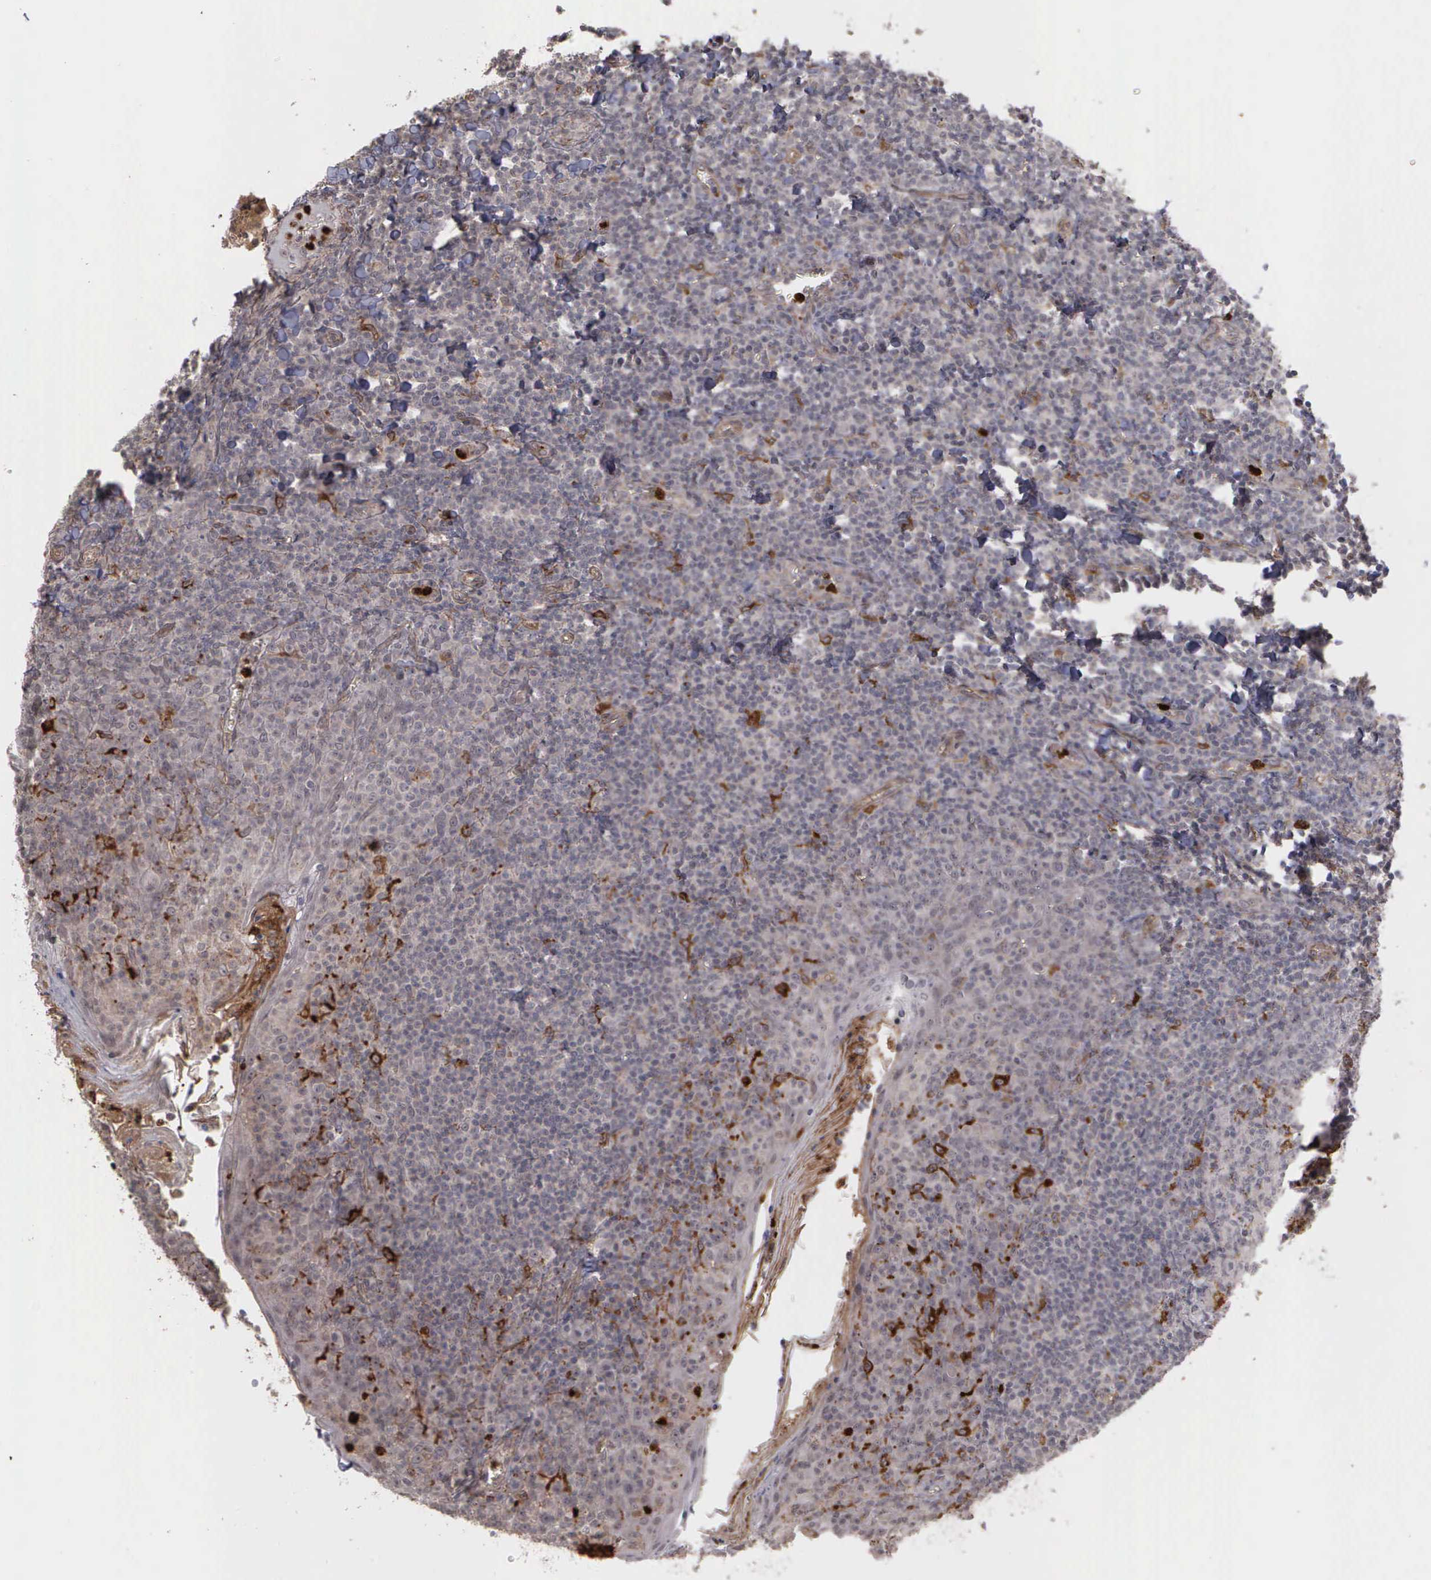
{"staining": {"intensity": "negative", "quantity": "none", "location": "none"}, "tissue": "tonsil", "cell_type": "Germinal center cells", "image_type": "normal", "snomed": [{"axis": "morphology", "description": "Normal tissue, NOS"}, {"axis": "topography", "description": "Tonsil"}], "caption": "Germinal center cells are negative for brown protein staining in normal tonsil. The staining is performed using DAB (3,3'-diaminobenzidine) brown chromogen with nuclei counter-stained in using hematoxylin.", "gene": "MMP9", "patient": {"sex": "male", "age": 31}}